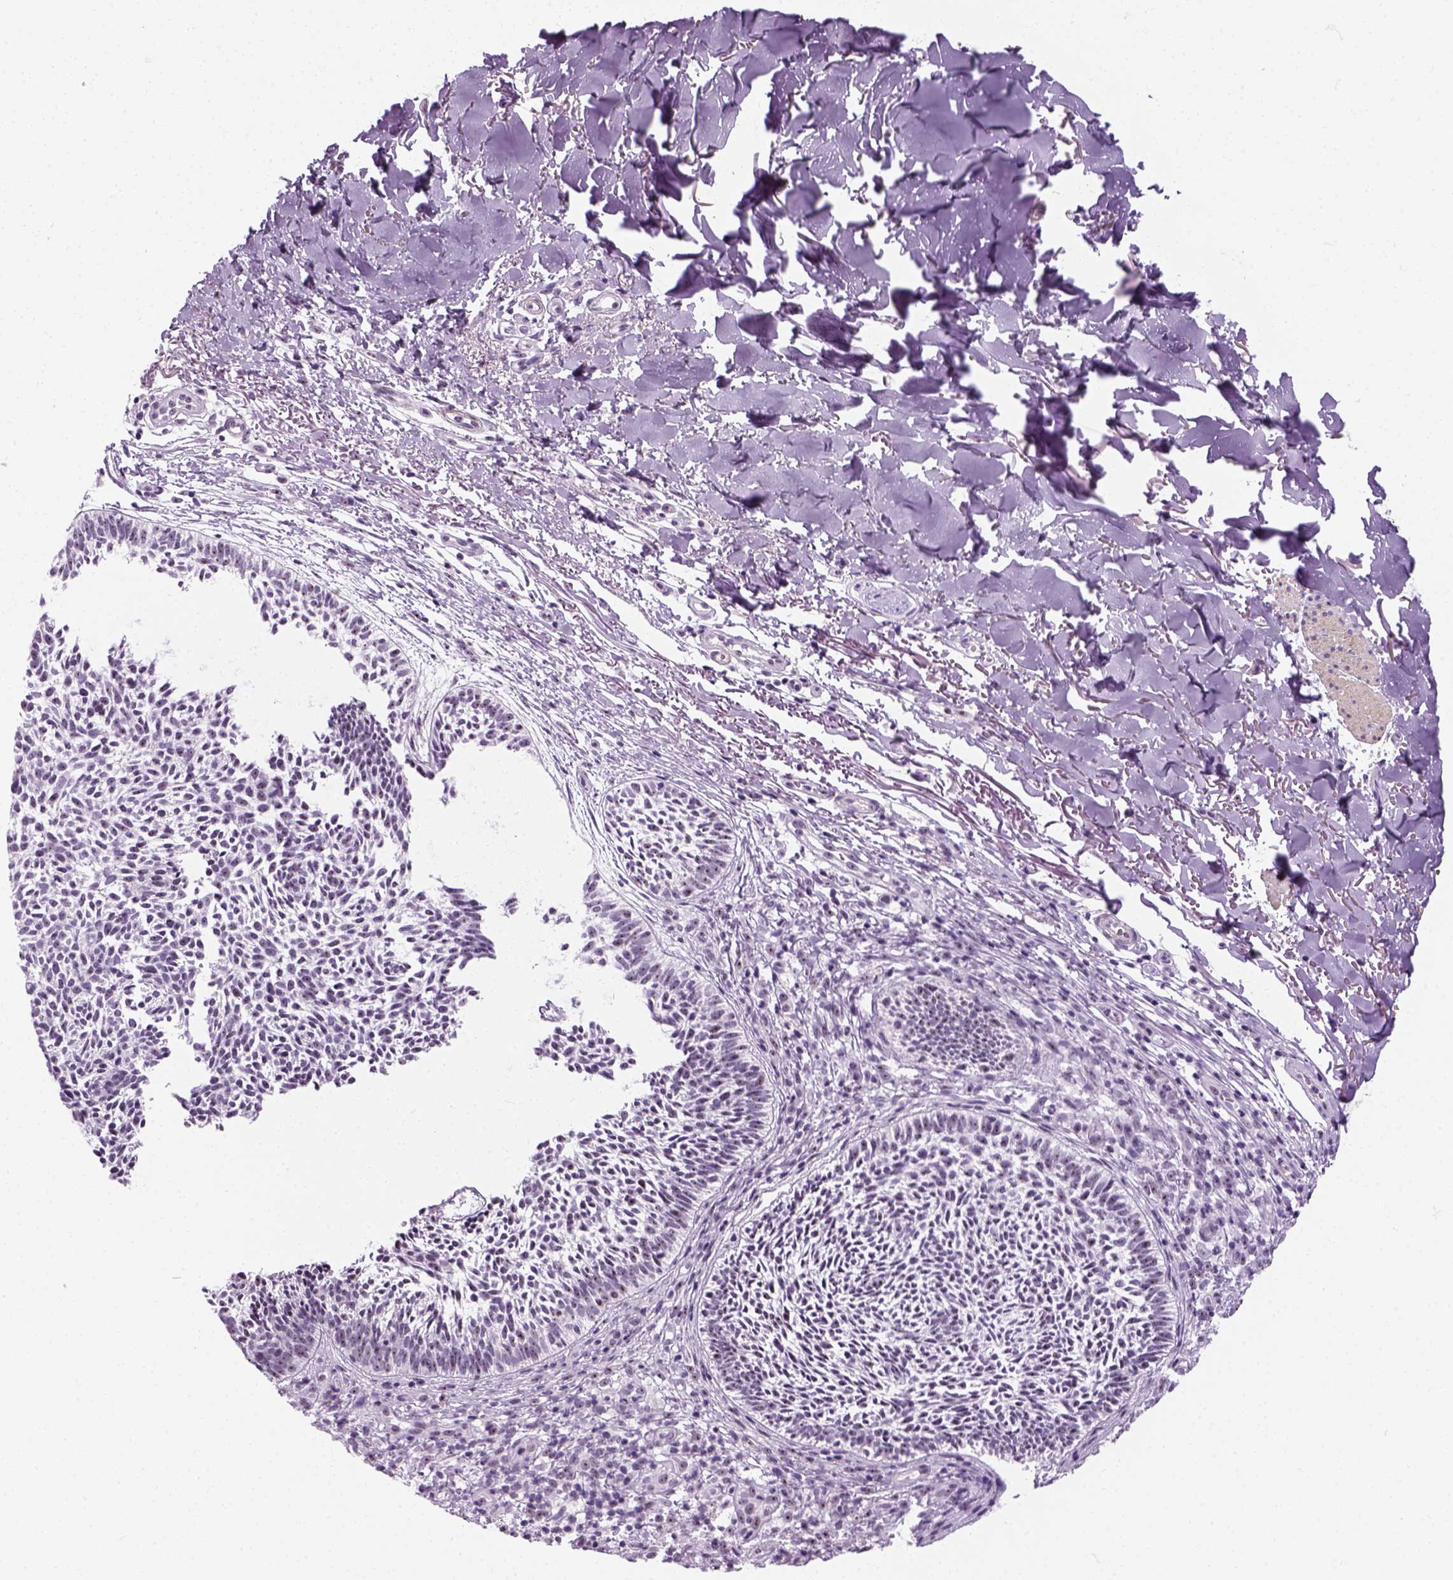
{"staining": {"intensity": "negative", "quantity": "none", "location": "none"}, "tissue": "skin cancer", "cell_type": "Tumor cells", "image_type": "cancer", "snomed": [{"axis": "morphology", "description": "Basal cell carcinoma"}, {"axis": "topography", "description": "Skin"}], "caption": "This photomicrograph is of skin basal cell carcinoma stained with immunohistochemistry (IHC) to label a protein in brown with the nuclei are counter-stained blue. There is no staining in tumor cells.", "gene": "ZNF865", "patient": {"sex": "male", "age": 78}}